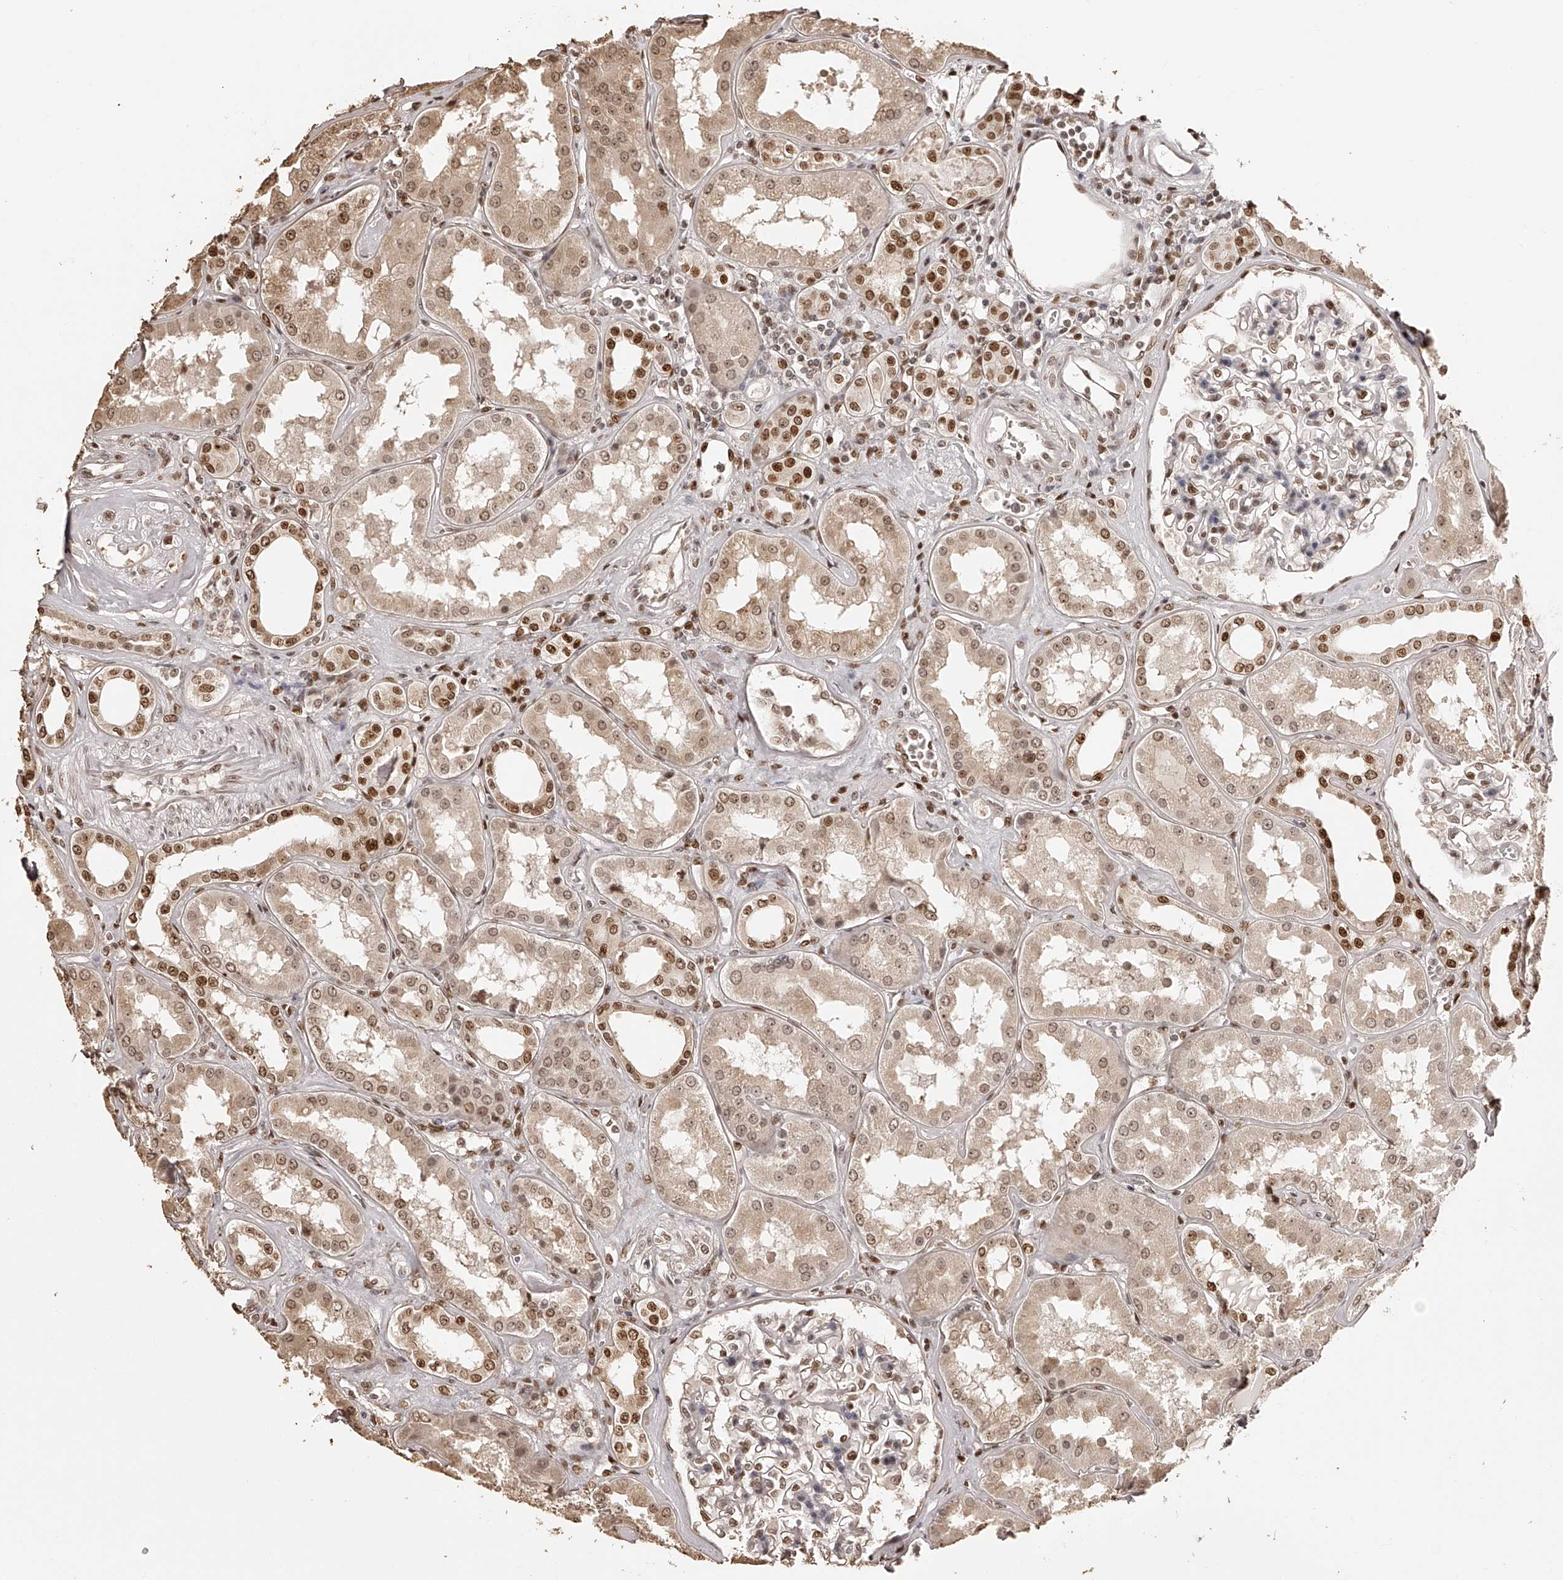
{"staining": {"intensity": "moderate", "quantity": ">75%", "location": "nuclear"}, "tissue": "kidney", "cell_type": "Cells in glomeruli", "image_type": "normal", "snomed": [{"axis": "morphology", "description": "Normal tissue, NOS"}, {"axis": "topography", "description": "Kidney"}], "caption": "IHC photomicrograph of normal kidney: kidney stained using IHC exhibits medium levels of moderate protein expression localized specifically in the nuclear of cells in glomeruli, appearing as a nuclear brown color.", "gene": "ZNF503", "patient": {"sex": "female", "age": 56}}